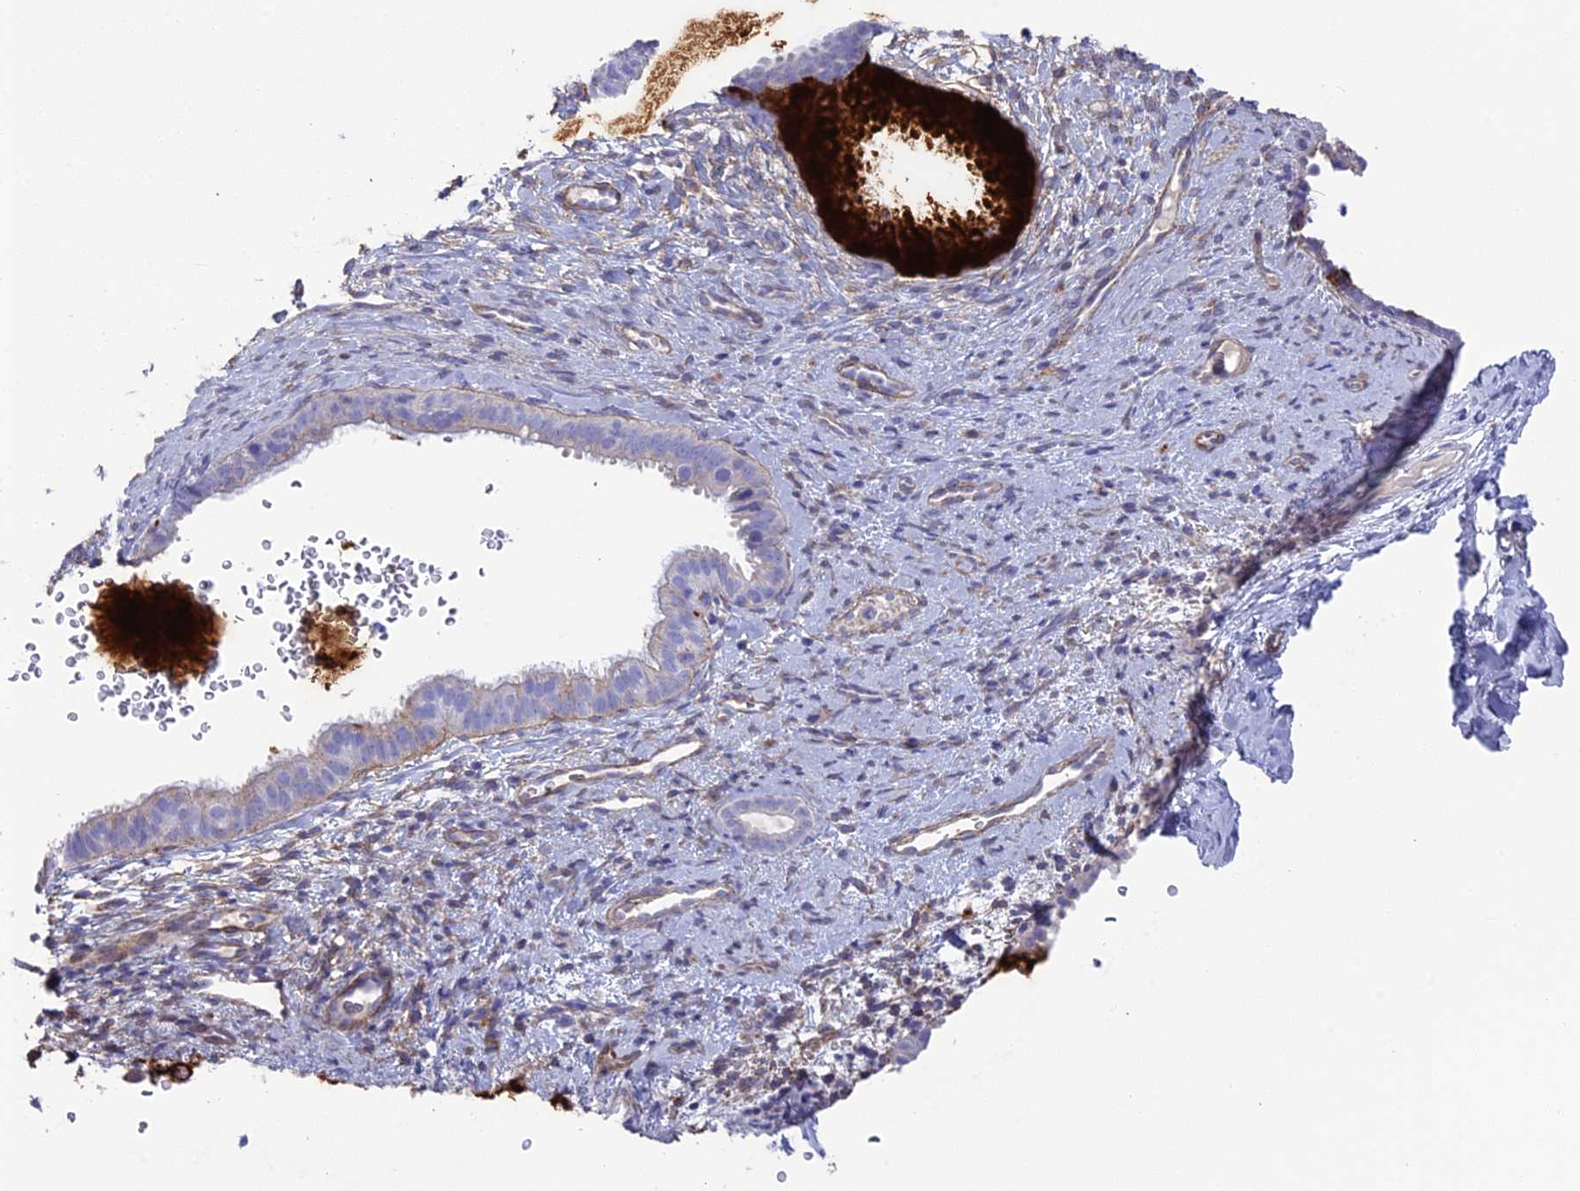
{"staining": {"intensity": "negative", "quantity": "none", "location": "none"}, "tissue": "endometrium", "cell_type": "Cells in endometrial stroma", "image_type": "normal", "snomed": [{"axis": "morphology", "description": "Normal tissue, NOS"}, {"axis": "topography", "description": "Endometrium"}], "caption": "Histopathology image shows no significant protein expression in cells in endometrial stroma of unremarkable endometrium.", "gene": "TNS1", "patient": {"sex": "female", "age": 65}}